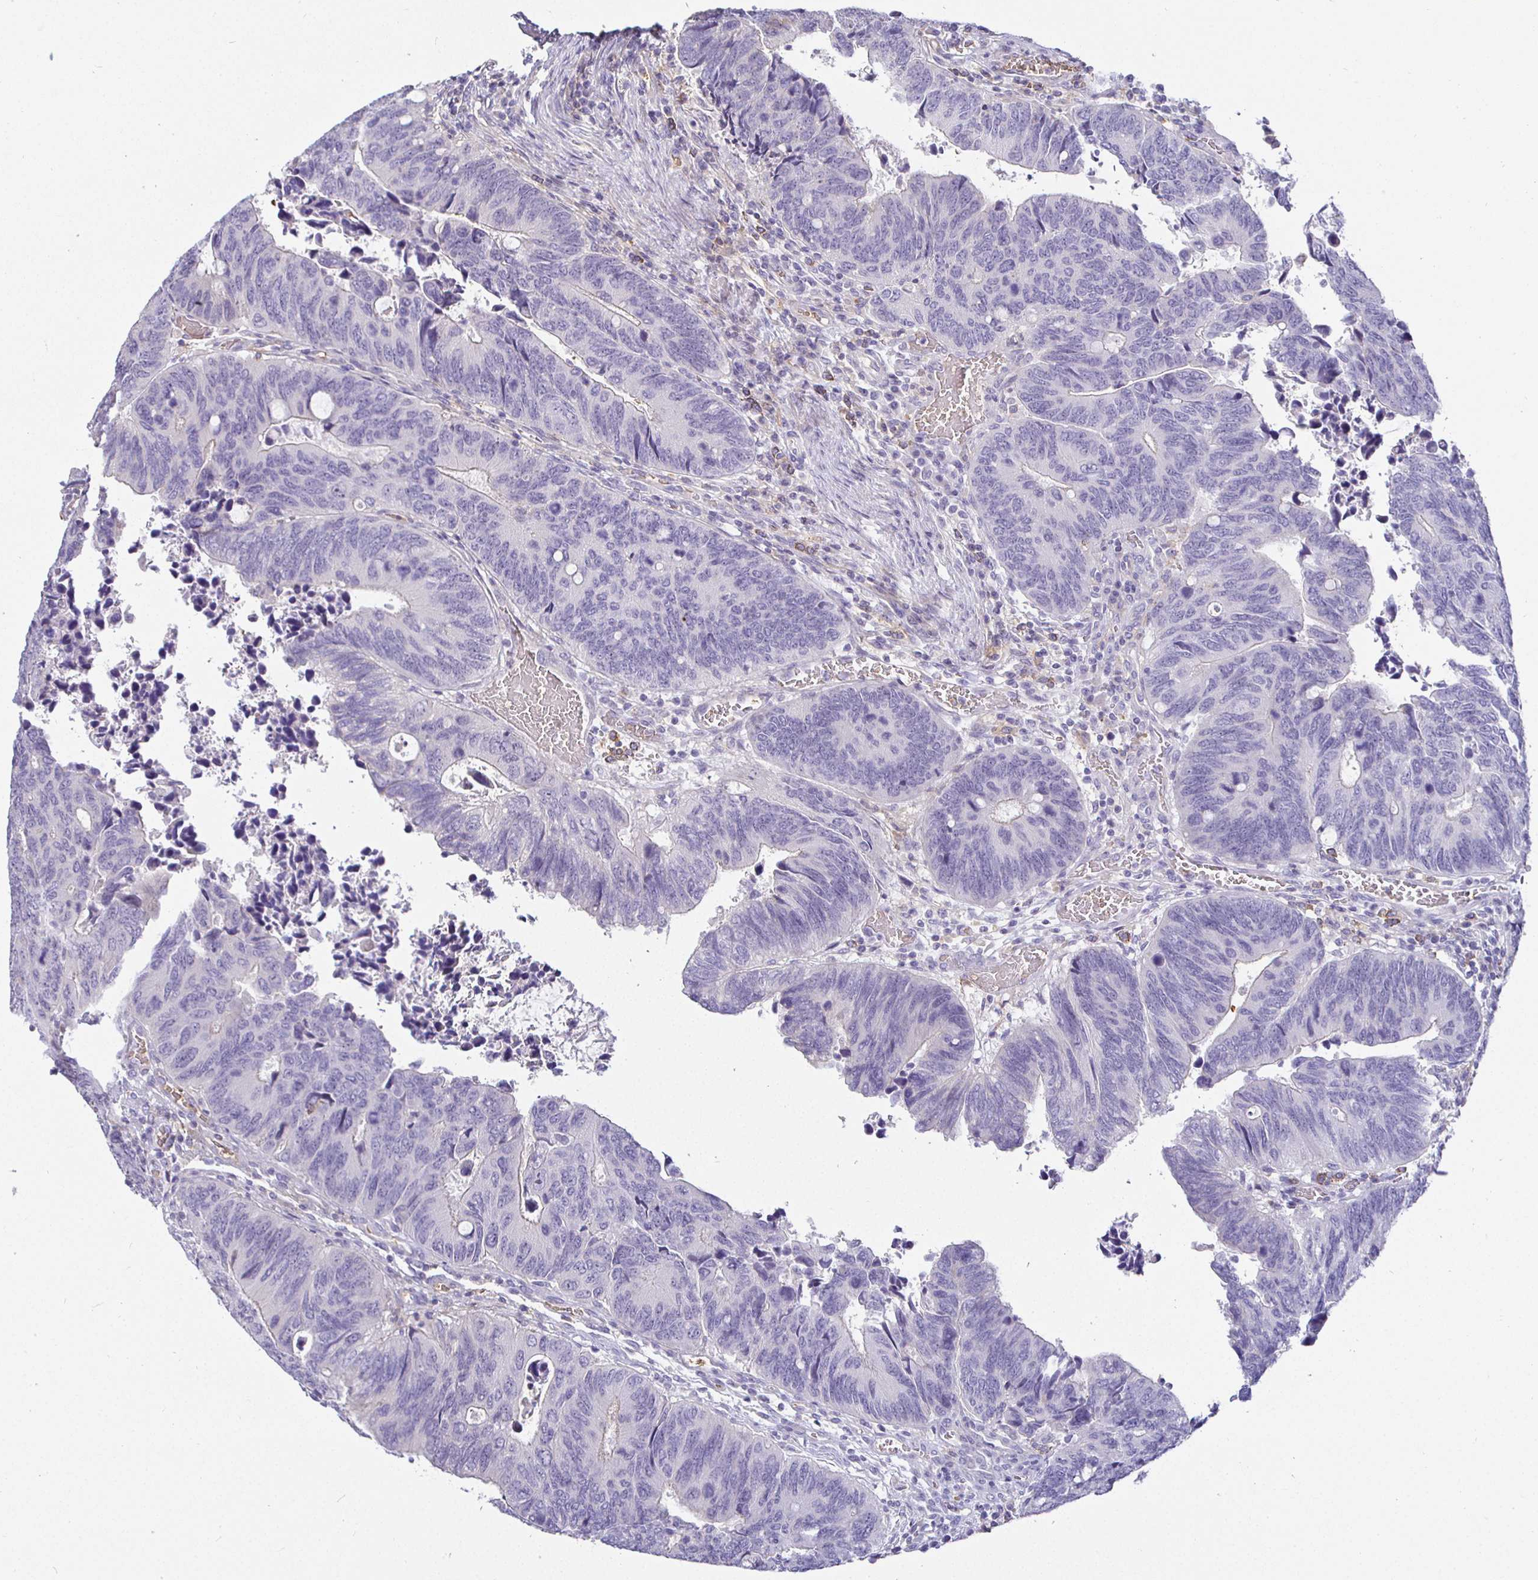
{"staining": {"intensity": "negative", "quantity": "none", "location": "none"}, "tissue": "colorectal cancer", "cell_type": "Tumor cells", "image_type": "cancer", "snomed": [{"axis": "morphology", "description": "Adenocarcinoma, NOS"}, {"axis": "topography", "description": "Colon"}], "caption": "This micrograph is of colorectal cancer (adenocarcinoma) stained with immunohistochemistry to label a protein in brown with the nuclei are counter-stained blue. There is no expression in tumor cells.", "gene": "SIRPA", "patient": {"sex": "male", "age": 87}}